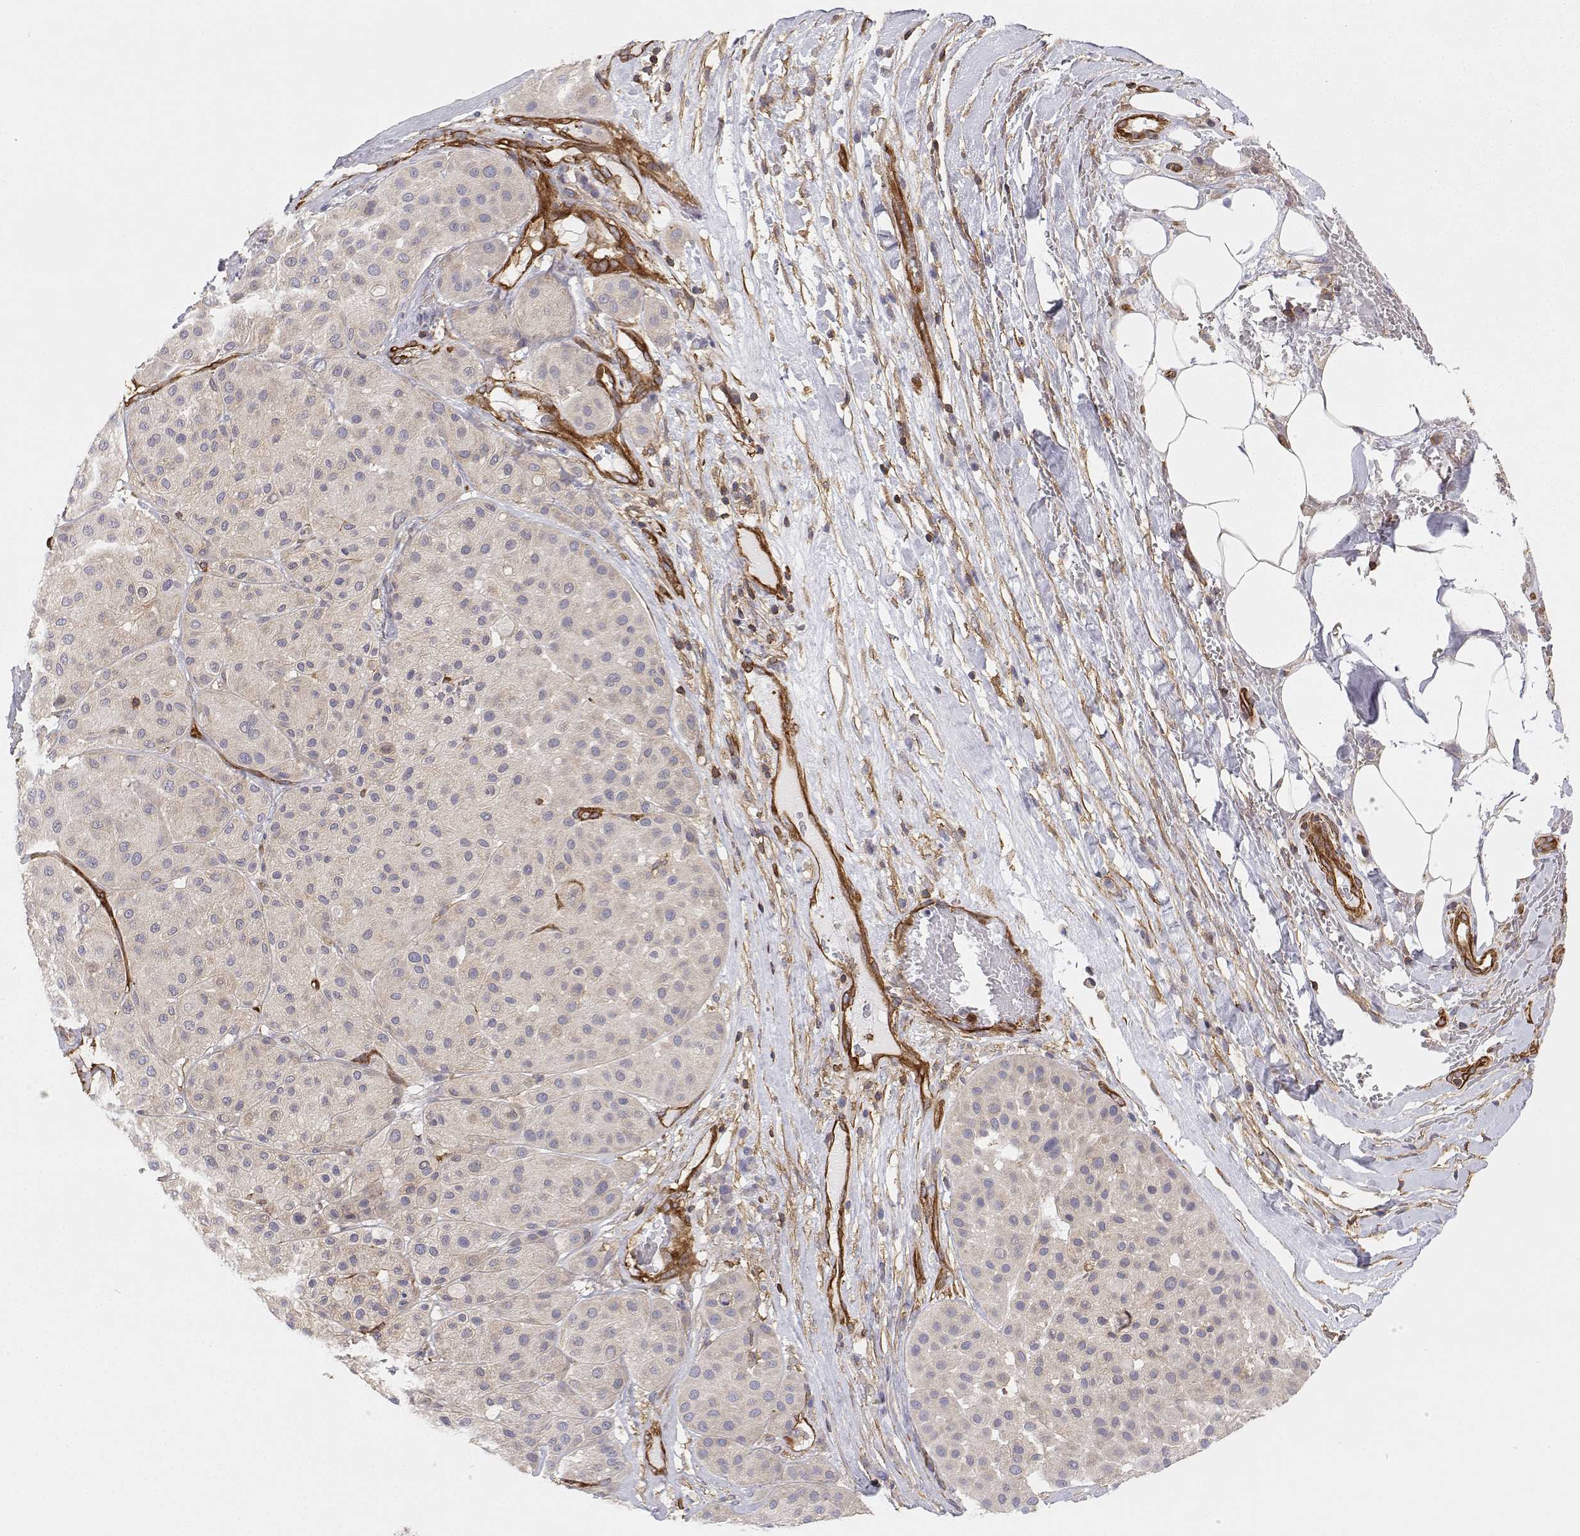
{"staining": {"intensity": "negative", "quantity": "none", "location": "none"}, "tissue": "melanoma", "cell_type": "Tumor cells", "image_type": "cancer", "snomed": [{"axis": "morphology", "description": "Malignant melanoma, Metastatic site"}, {"axis": "topography", "description": "Smooth muscle"}], "caption": "An immunohistochemistry image of melanoma is shown. There is no staining in tumor cells of melanoma.", "gene": "MYH9", "patient": {"sex": "male", "age": 41}}